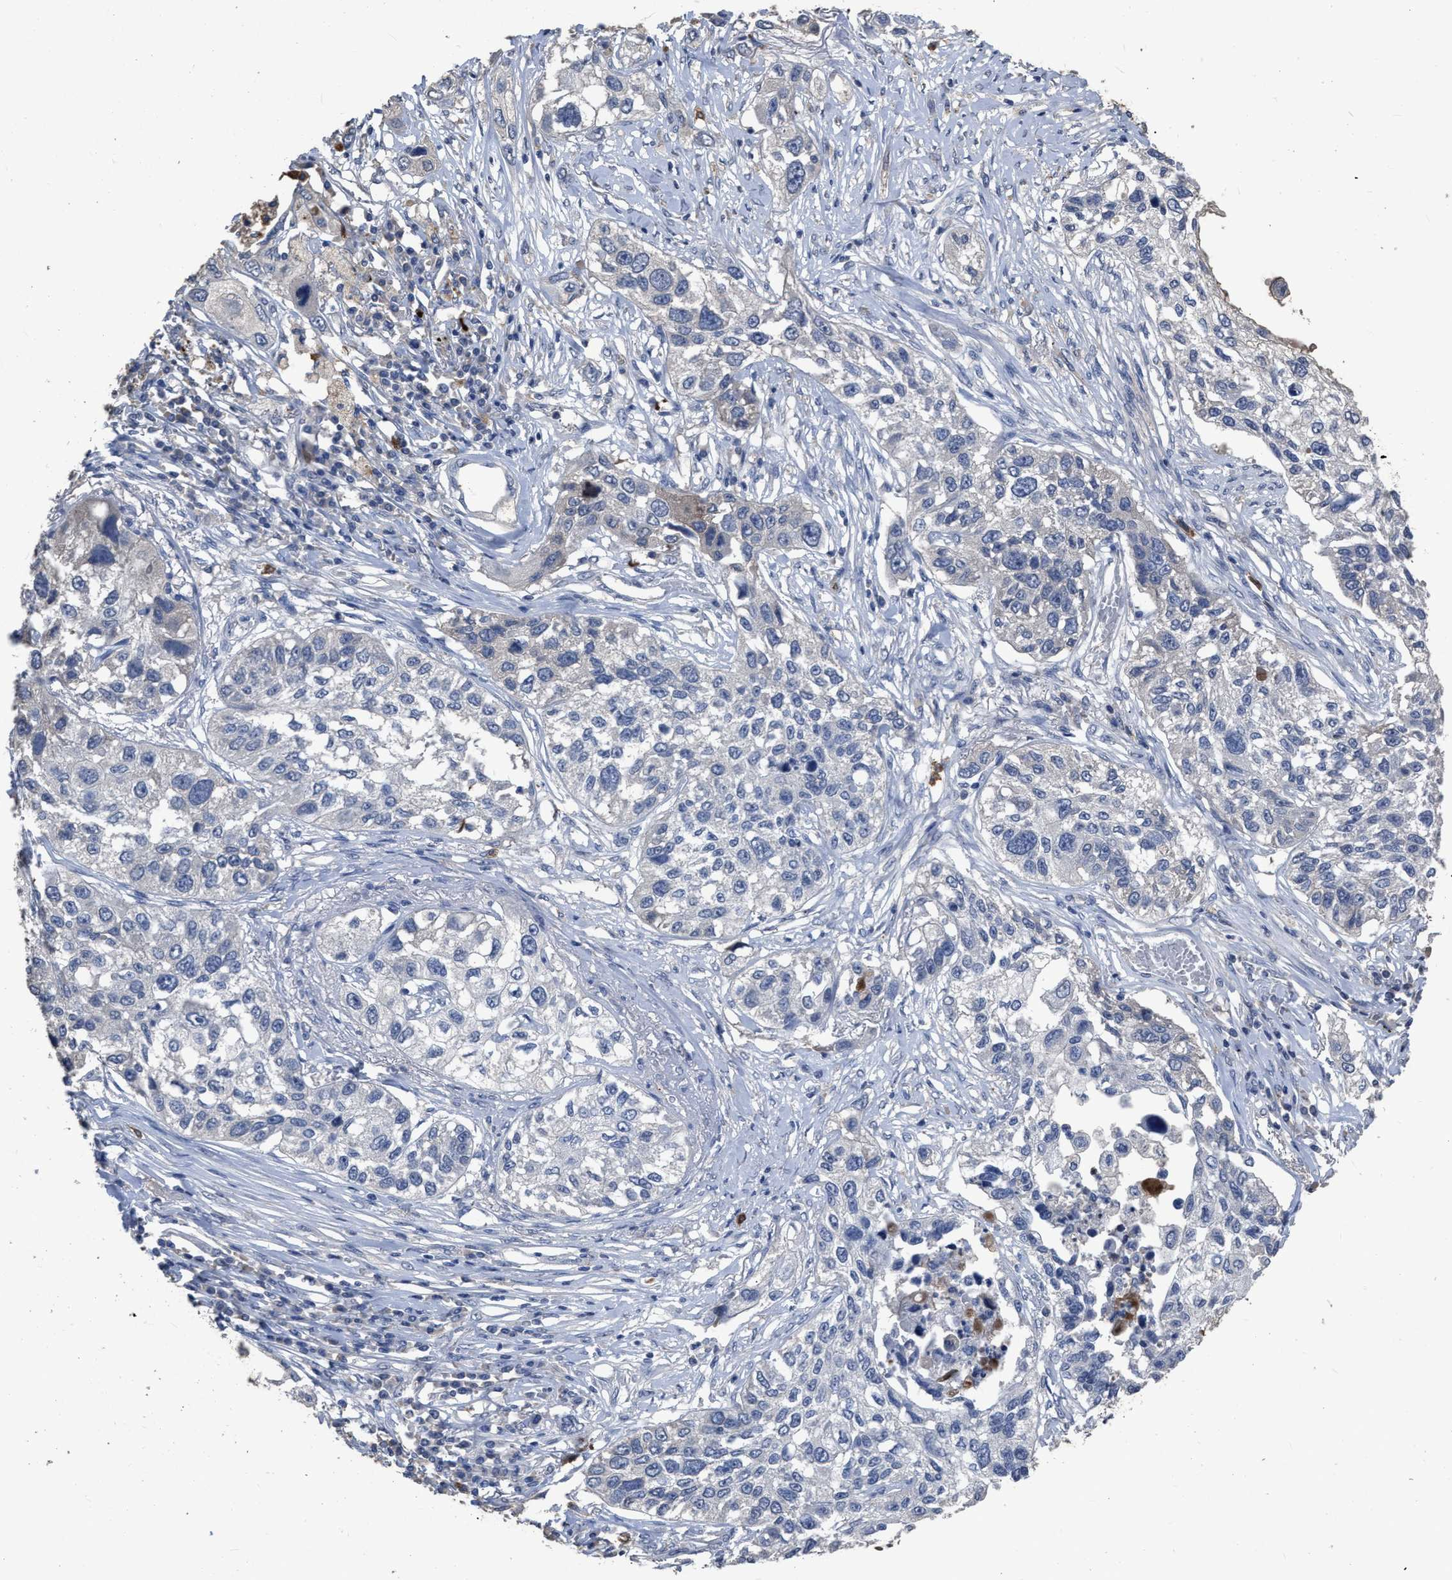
{"staining": {"intensity": "negative", "quantity": "none", "location": "none"}, "tissue": "lung cancer", "cell_type": "Tumor cells", "image_type": "cancer", "snomed": [{"axis": "morphology", "description": "Squamous cell carcinoma, NOS"}, {"axis": "topography", "description": "Lung"}], "caption": "Immunohistochemical staining of human squamous cell carcinoma (lung) displays no significant staining in tumor cells.", "gene": "HABP2", "patient": {"sex": "male", "age": 71}}